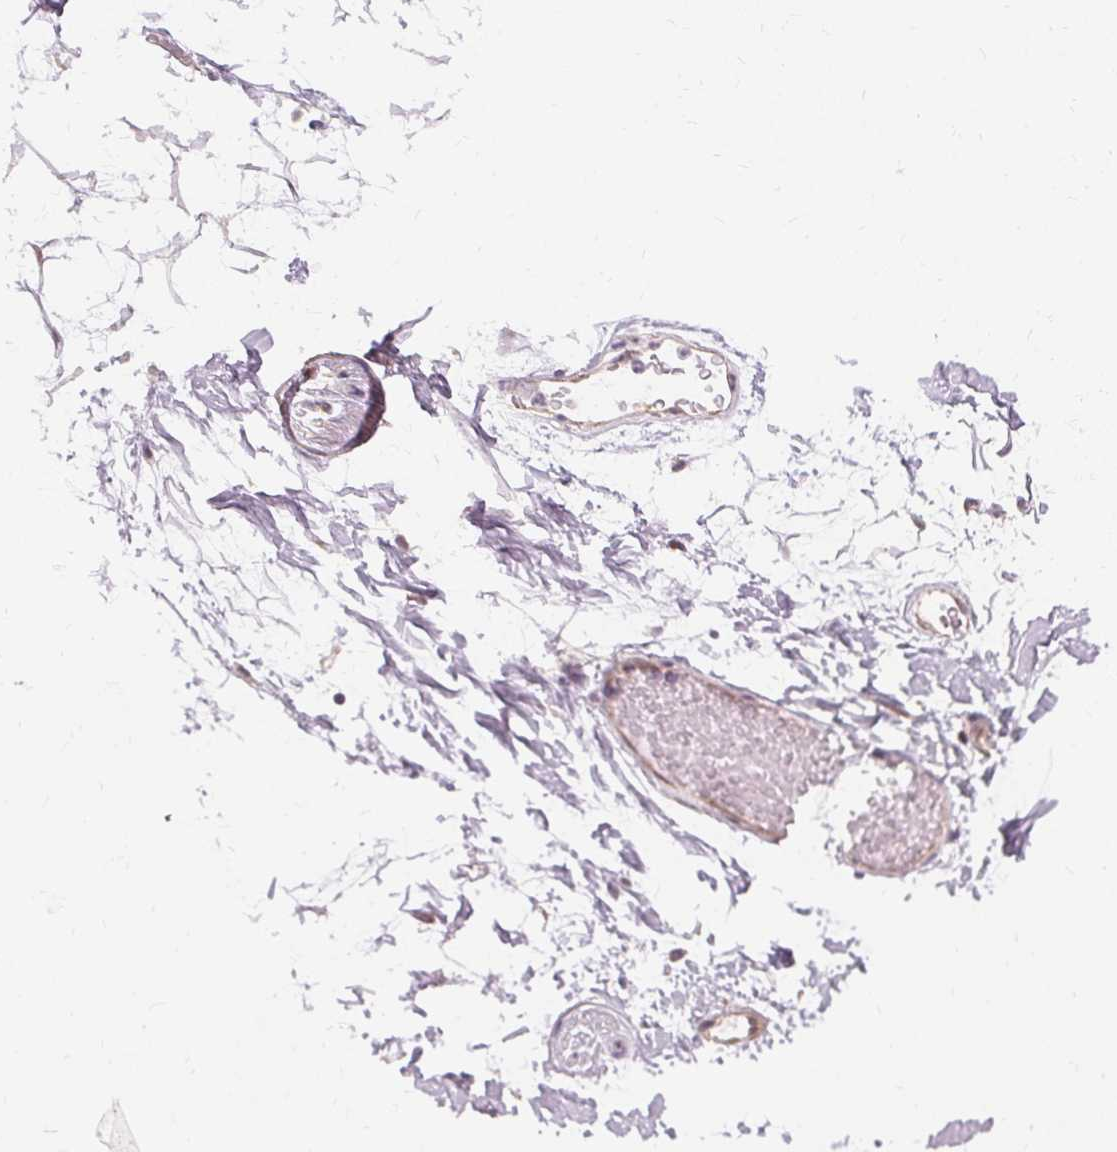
{"staining": {"intensity": "weak", "quantity": "<25%", "location": "cytoplasmic/membranous"}, "tissue": "adipose tissue", "cell_type": "Adipocytes", "image_type": "normal", "snomed": [{"axis": "morphology", "description": "Normal tissue, NOS"}, {"axis": "topography", "description": "Anal"}, {"axis": "topography", "description": "Peripheral nerve tissue"}], "caption": "Image shows no significant protein expression in adipocytes of normal adipose tissue. Brightfield microscopy of immunohistochemistry (IHC) stained with DAB (brown) and hematoxylin (blue), captured at high magnification.", "gene": "USP8", "patient": {"sex": "male", "age": 78}}